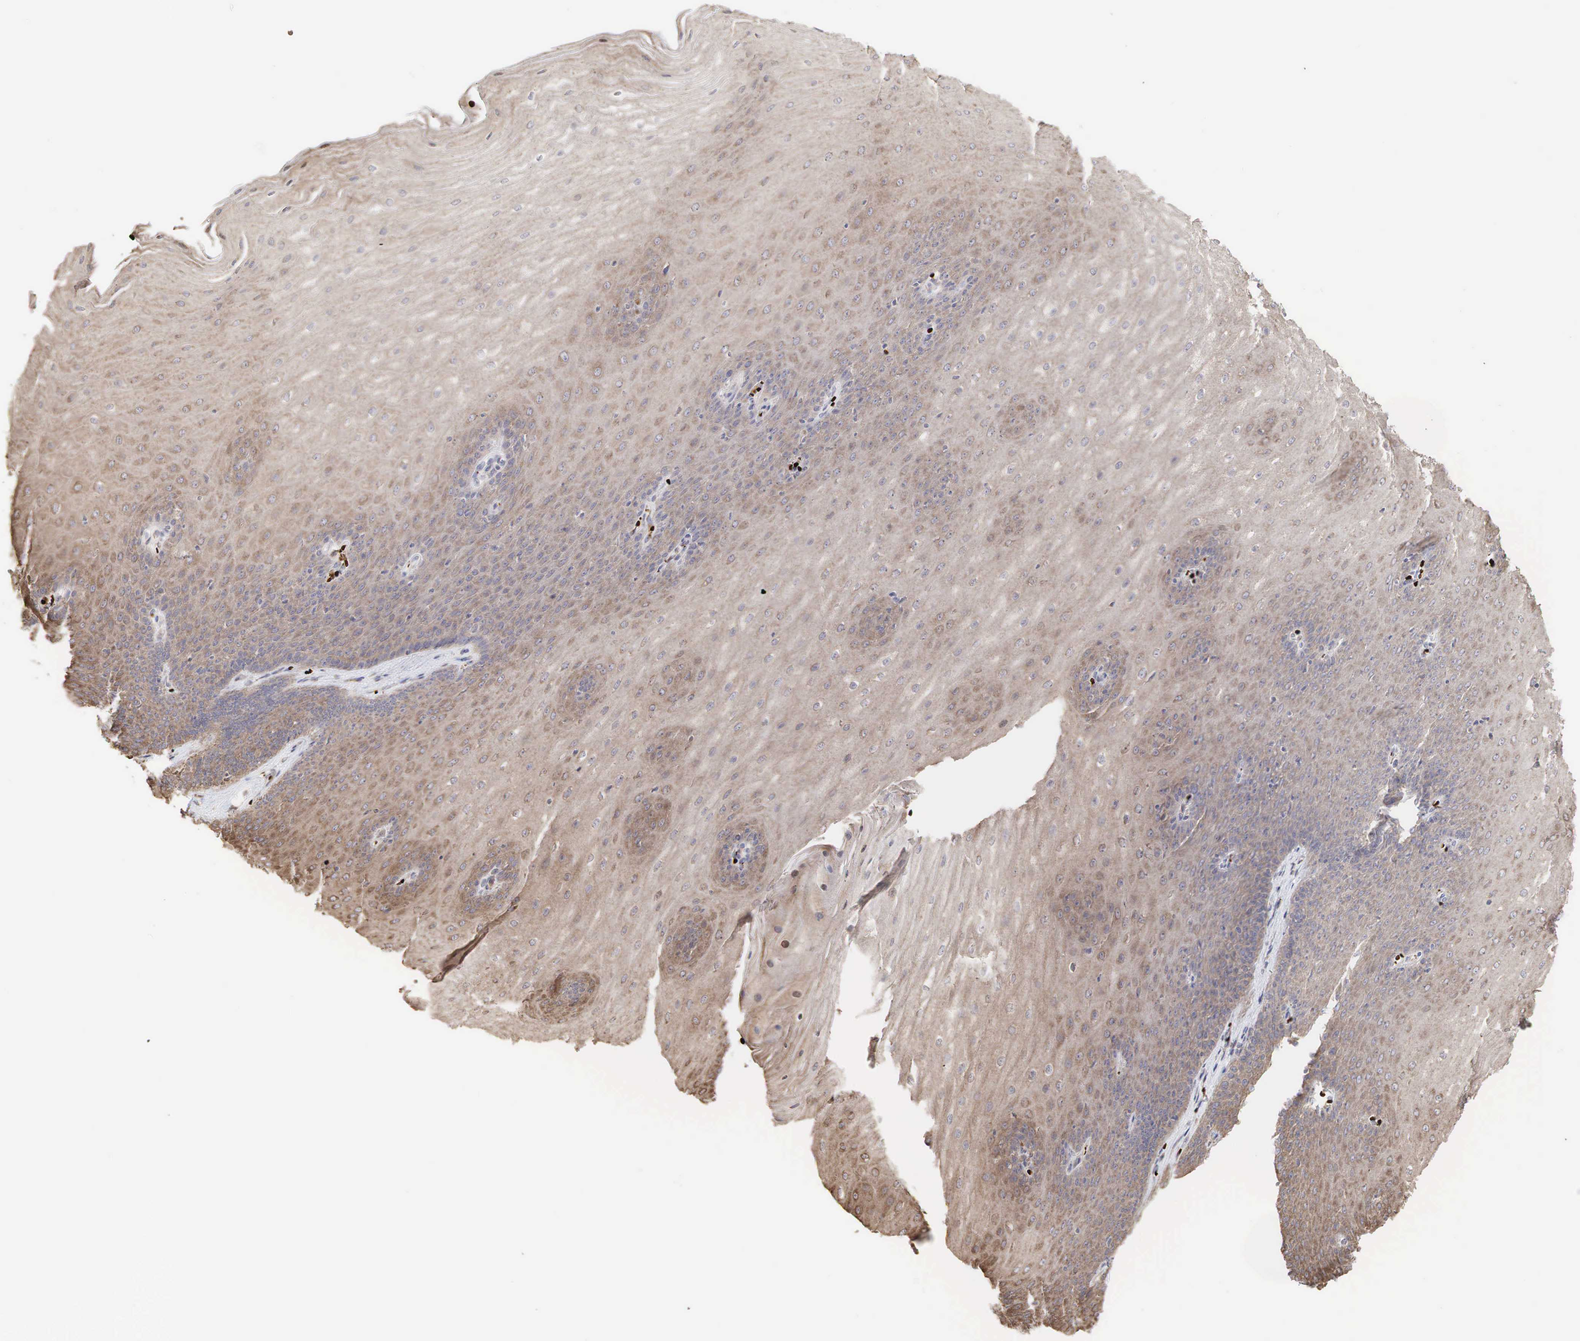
{"staining": {"intensity": "weak", "quantity": ">75%", "location": "cytoplasmic/membranous"}, "tissue": "esophagus", "cell_type": "Squamous epithelial cells", "image_type": "normal", "snomed": [{"axis": "morphology", "description": "Normal tissue, NOS"}, {"axis": "topography", "description": "Esophagus"}], "caption": "Protein expression analysis of unremarkable esophagus reveals weak cytoplasmic/membranous expression in about >75% of squamous epithelial cells. (DAB = brown stain, brightfield microscopy at high magnification).", "gene": "PABPC5", "patient": {"sex": "male", "age": 65}}